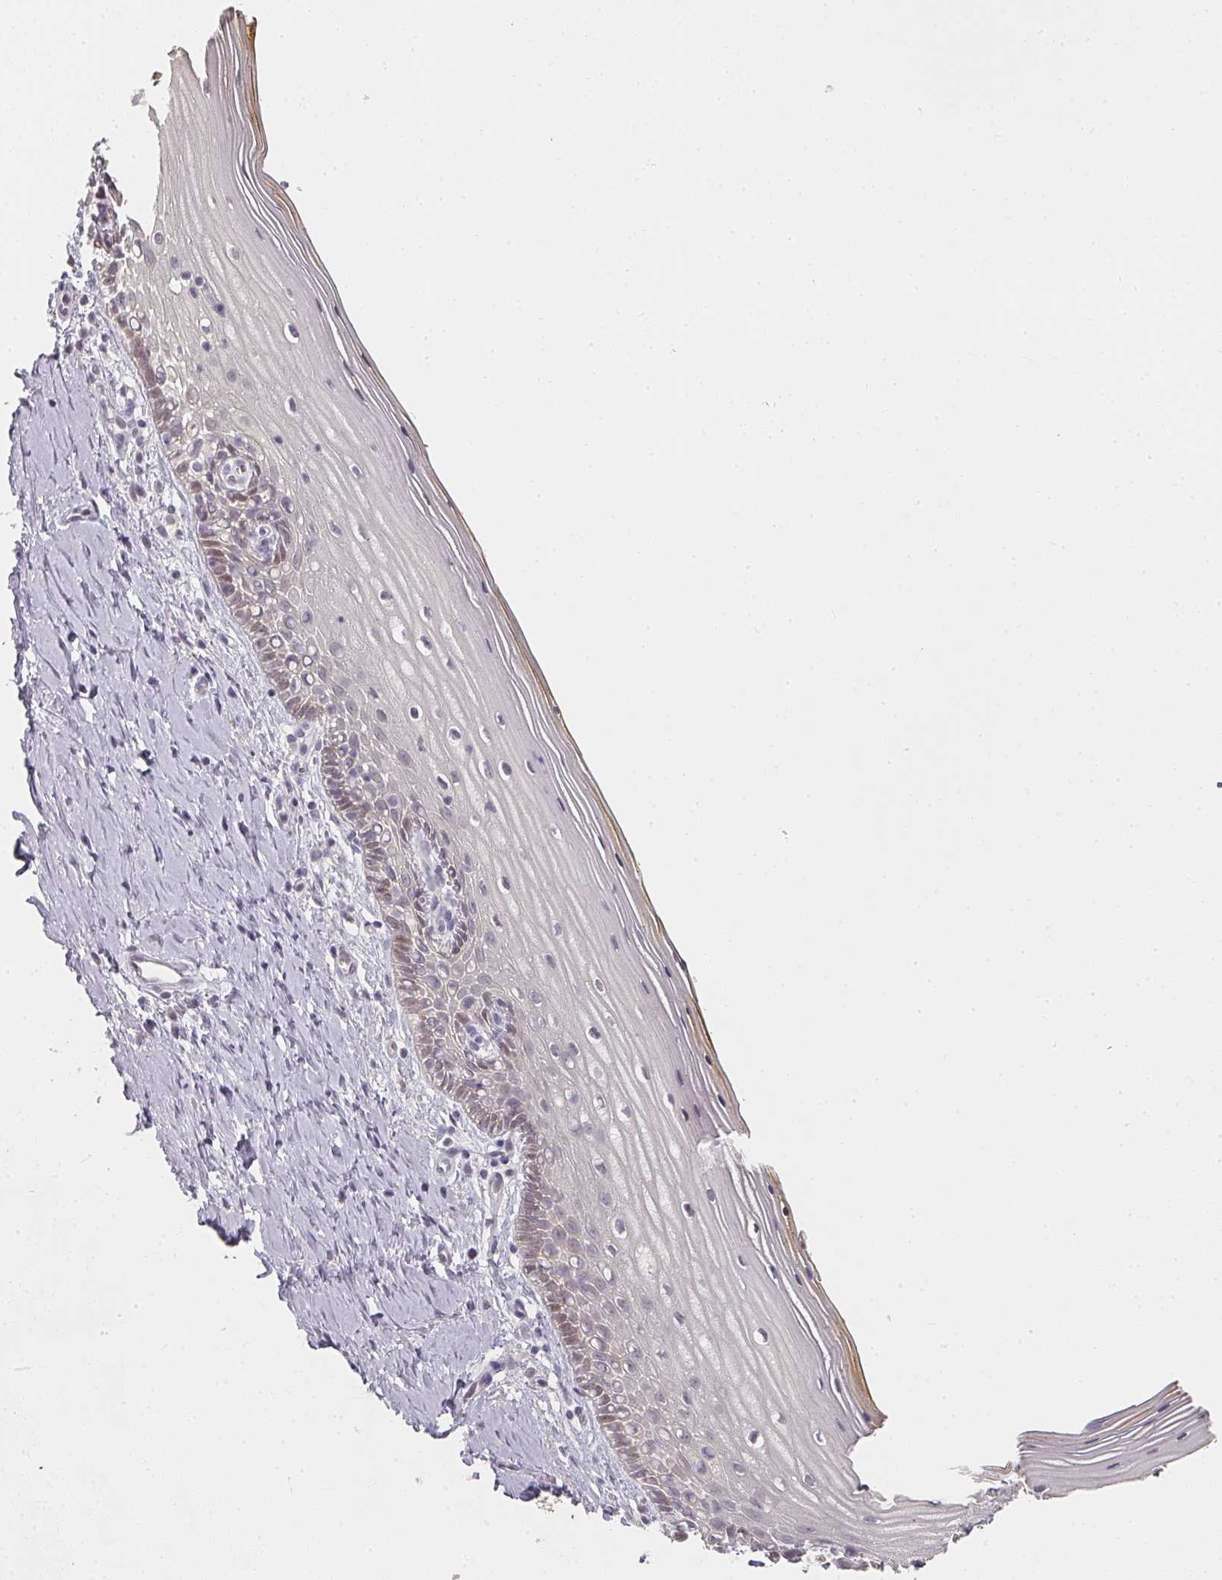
{"staining": {"intensity": "negative", "quantity": "none", "location": "none"}, "tissue": "cervix", "cell_type": "Glandular cells", "image_type": "normal", "snomed": [{"axis": "morphology", "description": "Normal tissue, NOS"}, {"axis": "topography", "description": "Cervix"}], "caption": "Immunohistochemical staining of normal cervix exhibits no significant staining in glandular cells.", "gene": "SHISA2", "patient": {"sex": "female", "age": 44}}